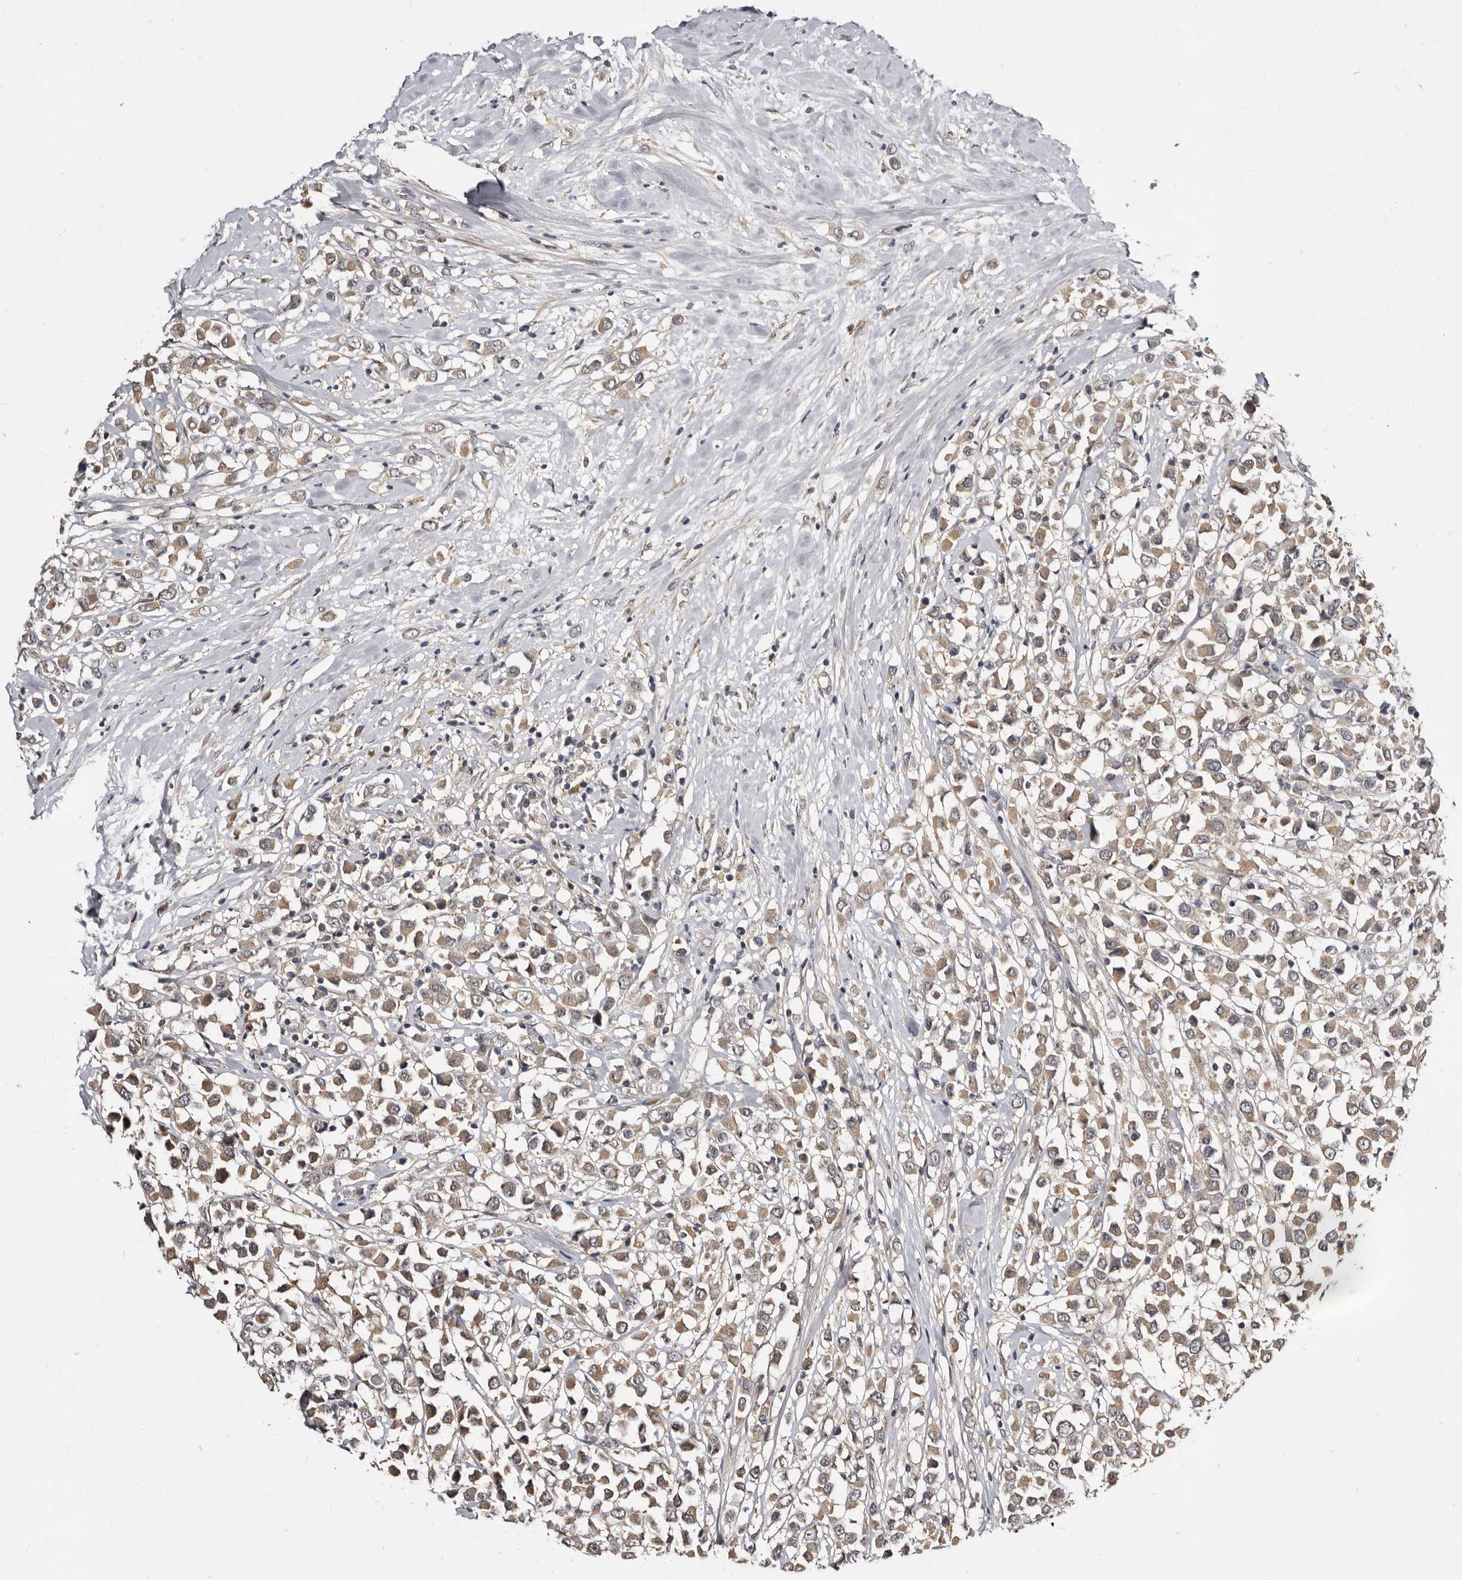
{"staining": {"intensity": "moderate", "quantity": ">75%", "location": "cytoplasmic/membranous"}, "tissue": "breast cancer", "cell_type": "Tumor cells", "image_type": "cancer", "snomed": [{"axis": "morphology", "description": "Duct carcinoma"}, {"axis": "topography", "description": "Breast"}], "caption": "This is a micrograph of immunohistochemistry staining of breast intraductal carcinoma, which shows moderate expression in the cytoplasmic/membranous of tumor cells.", "gene": "INAVA", "patient": {"sex": "female", "age": 61}}